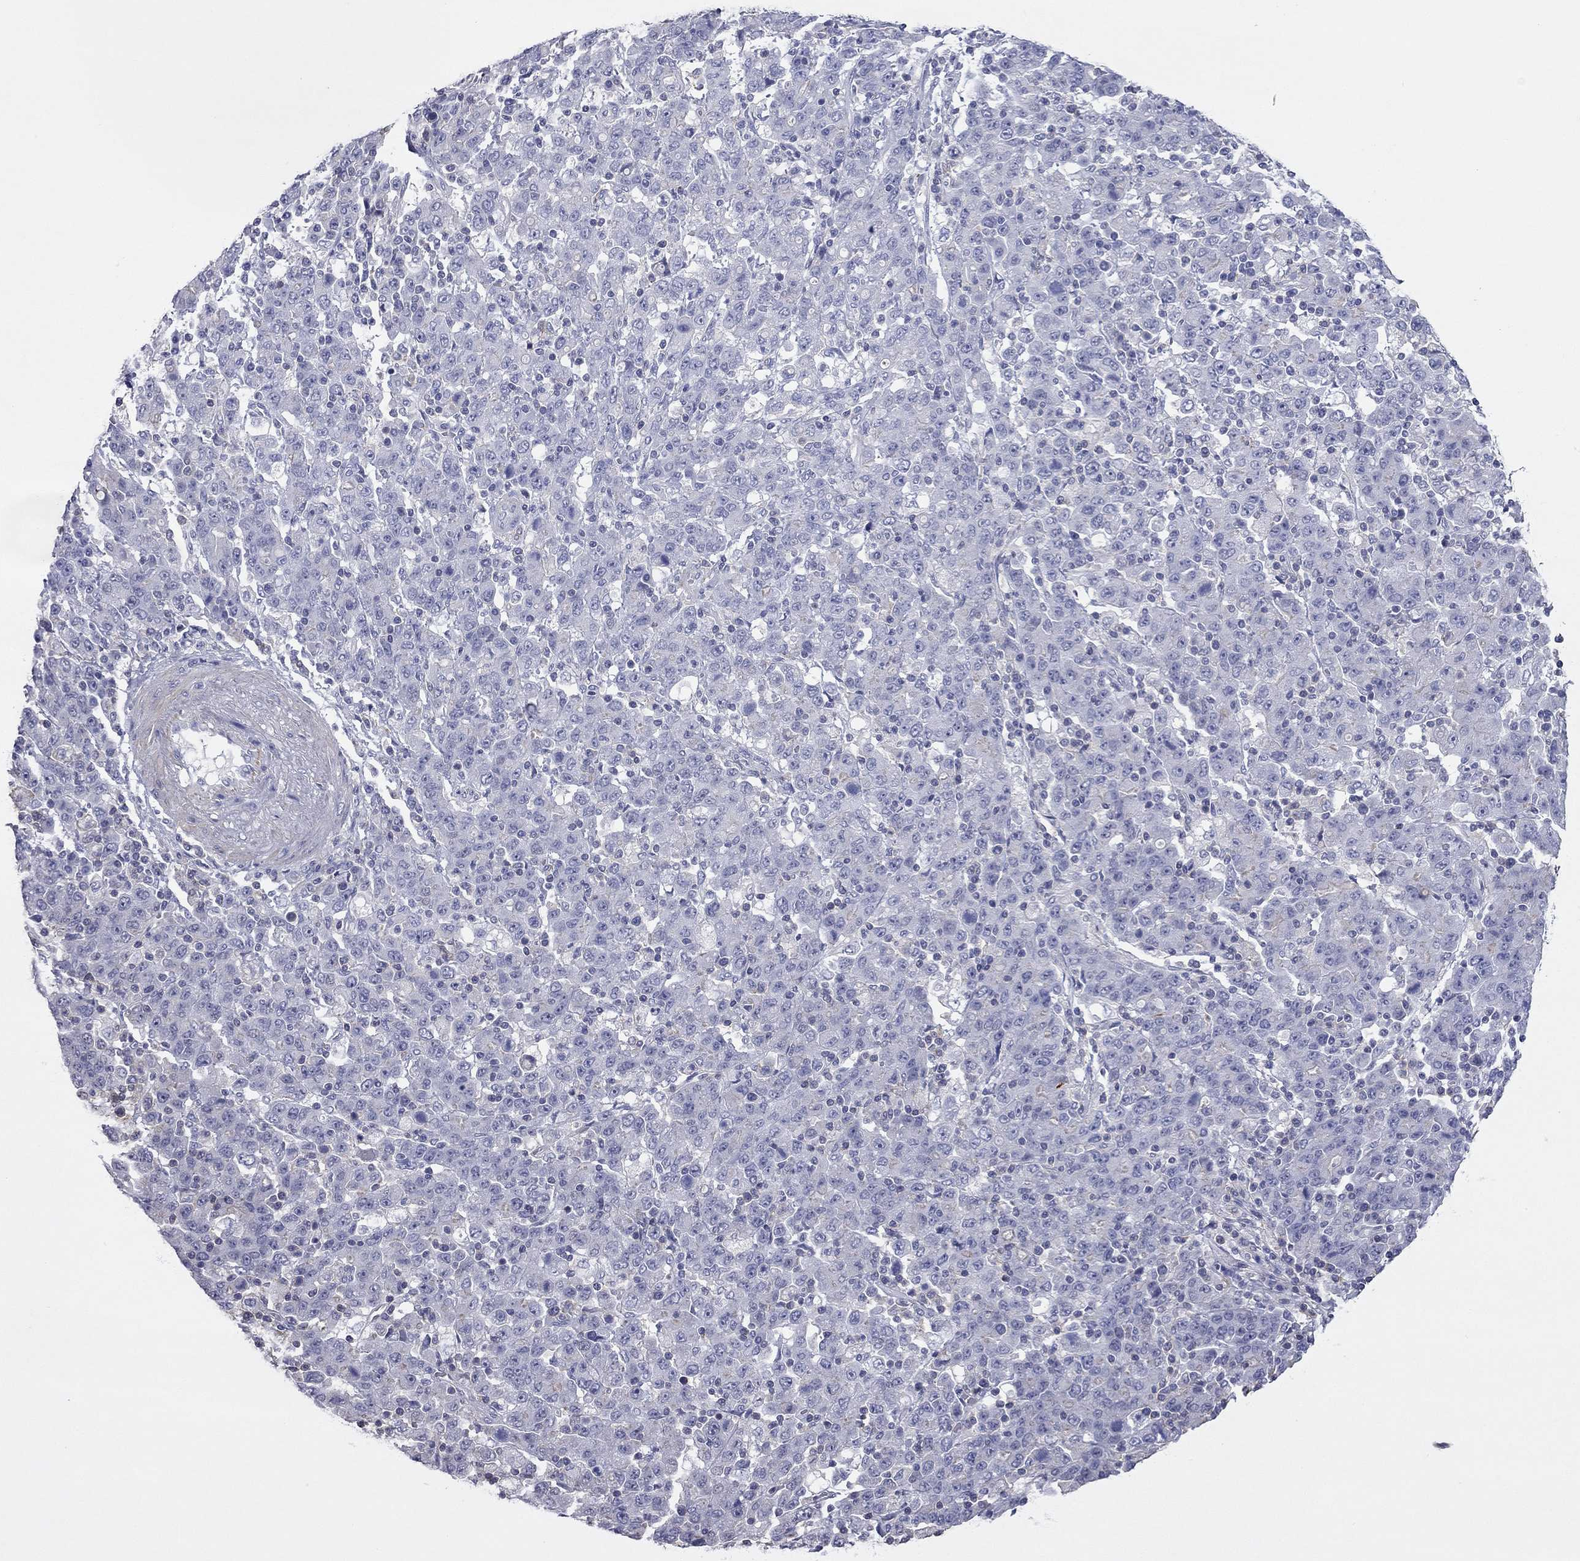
{"staining": {"intensity": "negative", "quantity": "none", "location": "none"}, "tissue": "stomach cancer", "cell_type": "Tumor cells", "image_type": "cancer", "snomed": [{"axis": "morphology", "description": "Adenocarcinoma, NOS"}, {"axis": "topography", "description": "Stomach, upper"}], "caption": "There is no significant expression in tumor cells of stomach adenocarcinoma.", "gene": "ACTL7B", "patient": {"sex": "male", "age": 69}}